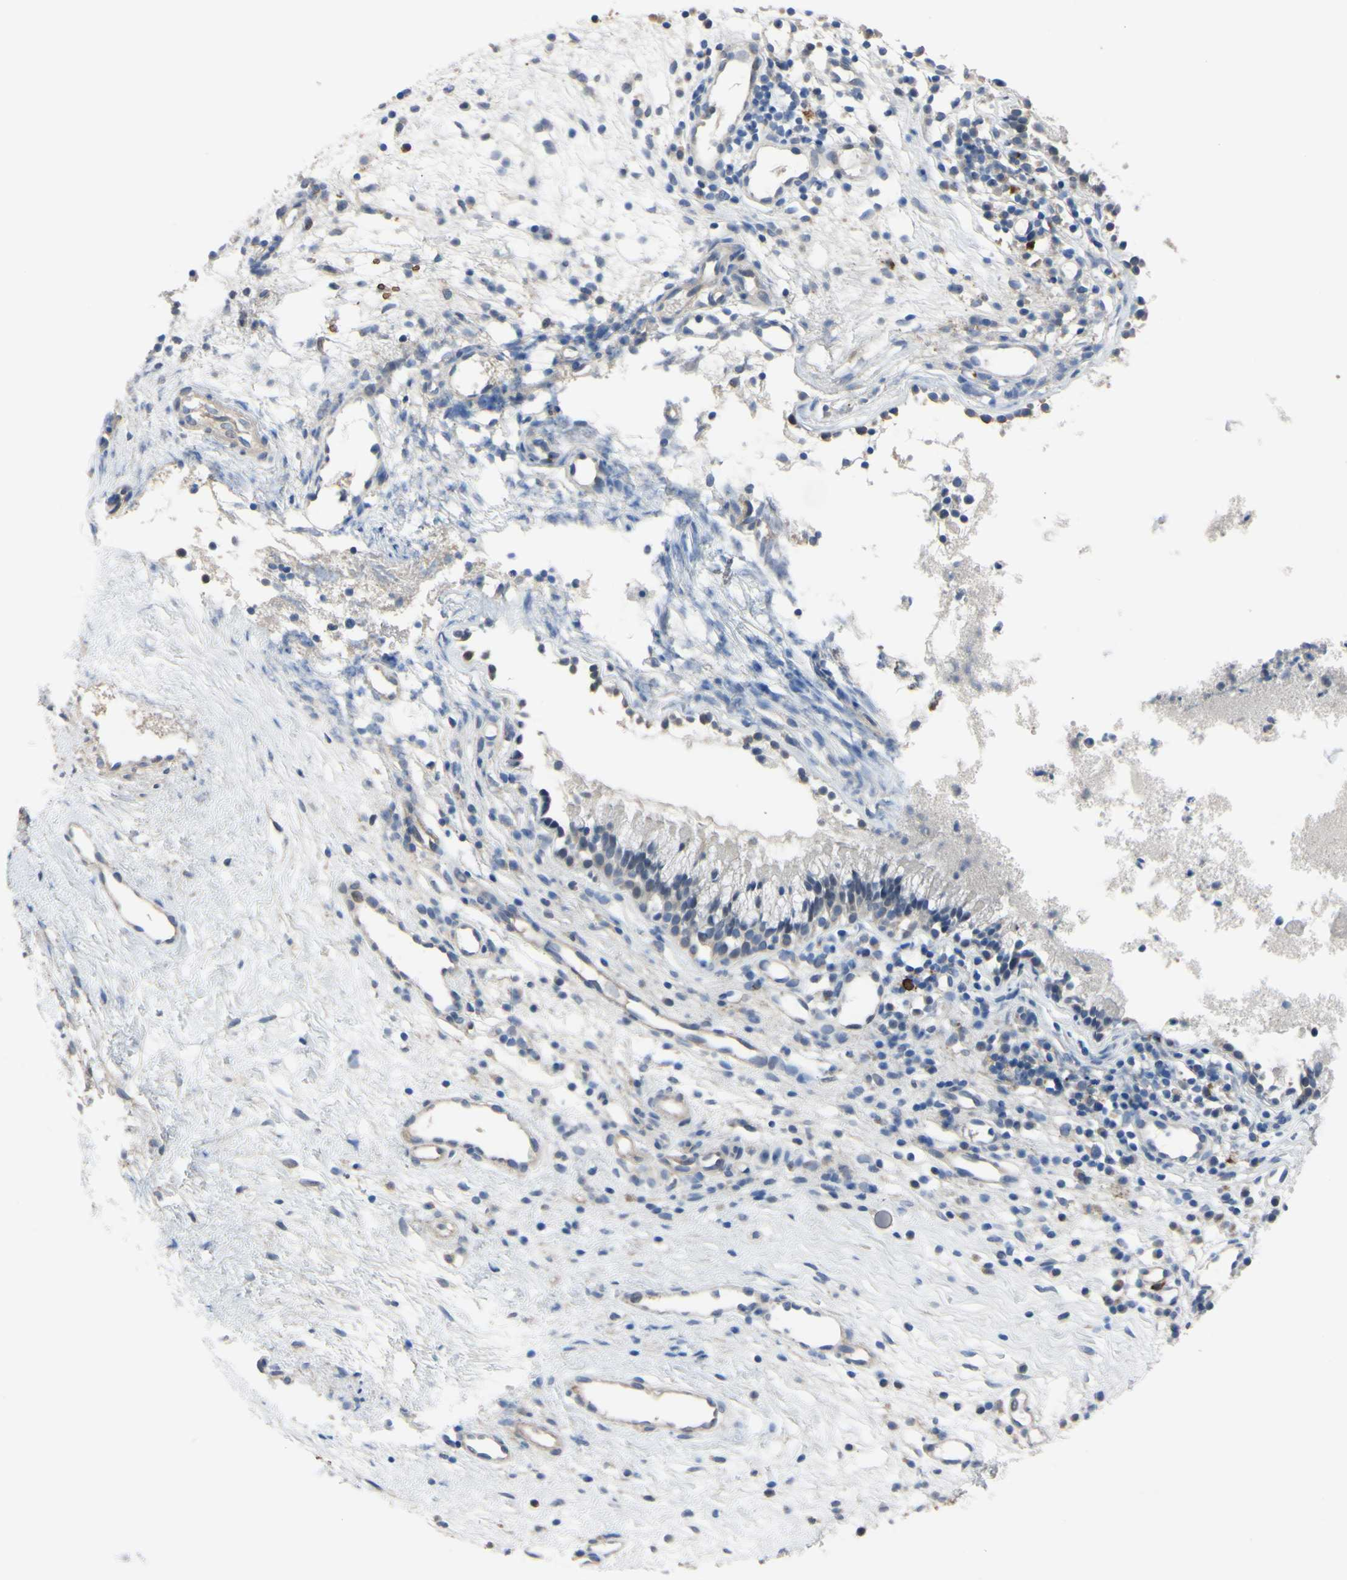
{"staining": {"intensity": "negative", "quantity": "none", "location": "none"}, "tissue": "nasopharynx", "cell_type": "Respiratory epithelial cells", "image_type": "normal", "snomed": [{"axis": "morphology", "description": "Normal tissue, NOS"}, {"axis": "topography", "description": "Nasopharynx"}], "caption": "Respiratory epithelial cells show no significant positivity in unremarkable nasopharynx.", "gene": "LHX9", "patient": {"sex": "male", "age": 21}}